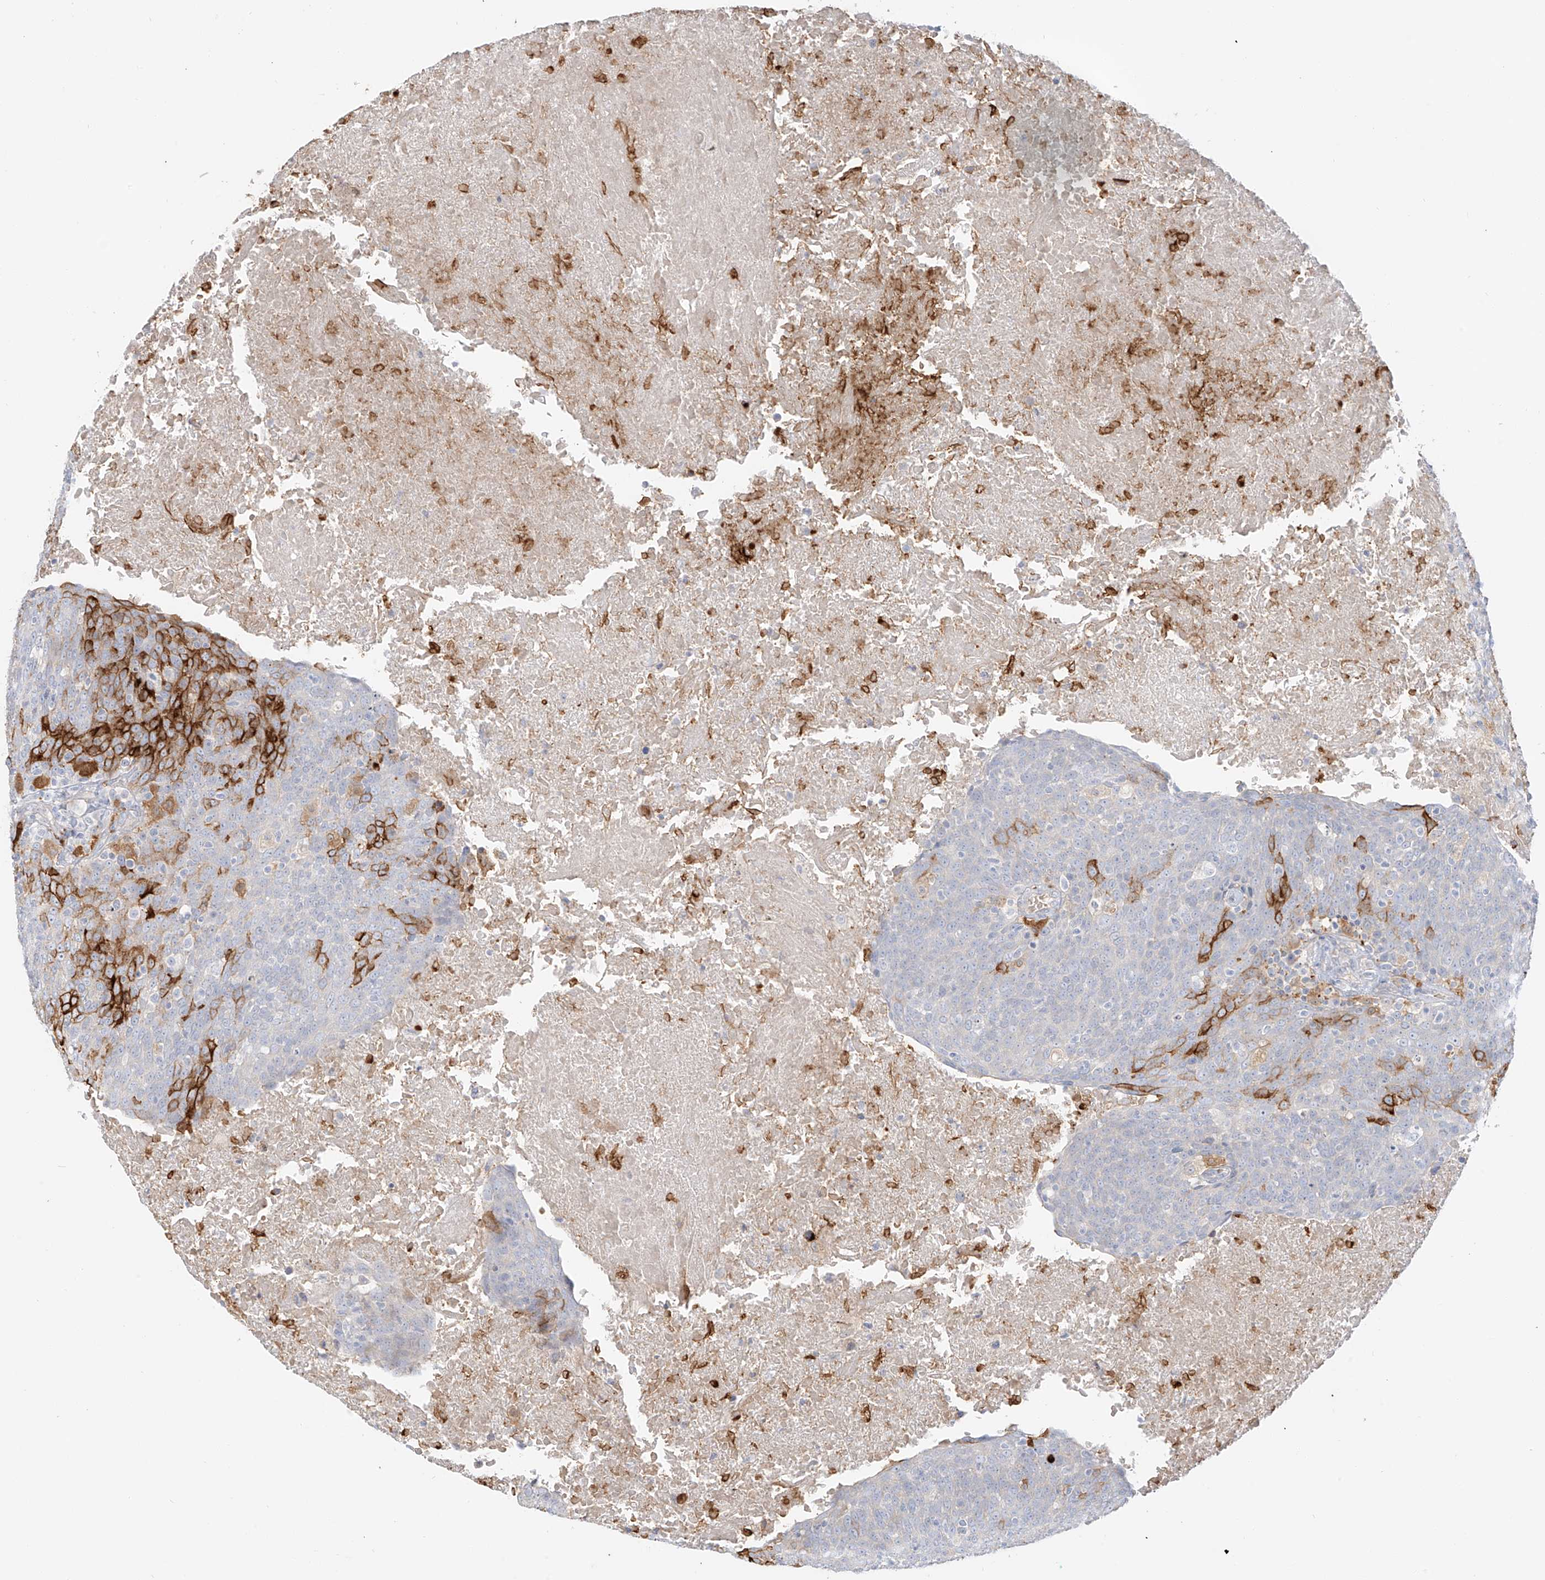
{"staining": {"intensity": "strong", "quantity": "<25%", "location": "cytoplasmic/membranous"}, "tissue": "head and neck cancer", "cell_type": "Tumor cells", "image_type": "cancer", "snomed": [{"axis": "morphology", "description": "Squamous cell carcinoma, NOS"}, {"axis": "morphology", "description": "Squamous cell carcinoma, metastatic, NOS"}, {"axis": "topography", "description": "Lymph node"}, {"axis": "topography", "description": "Head-Neck"}], "caption": "The micrograph reveals a brown stain indicating the presence of a protein in the cytoplasmic/membranous of tumor cells in head and neck cancer. (IHC, brightfield microscopy, high magnification).", "gene": "UPK1B", "patient": {"sex": "male", "age": 62}}